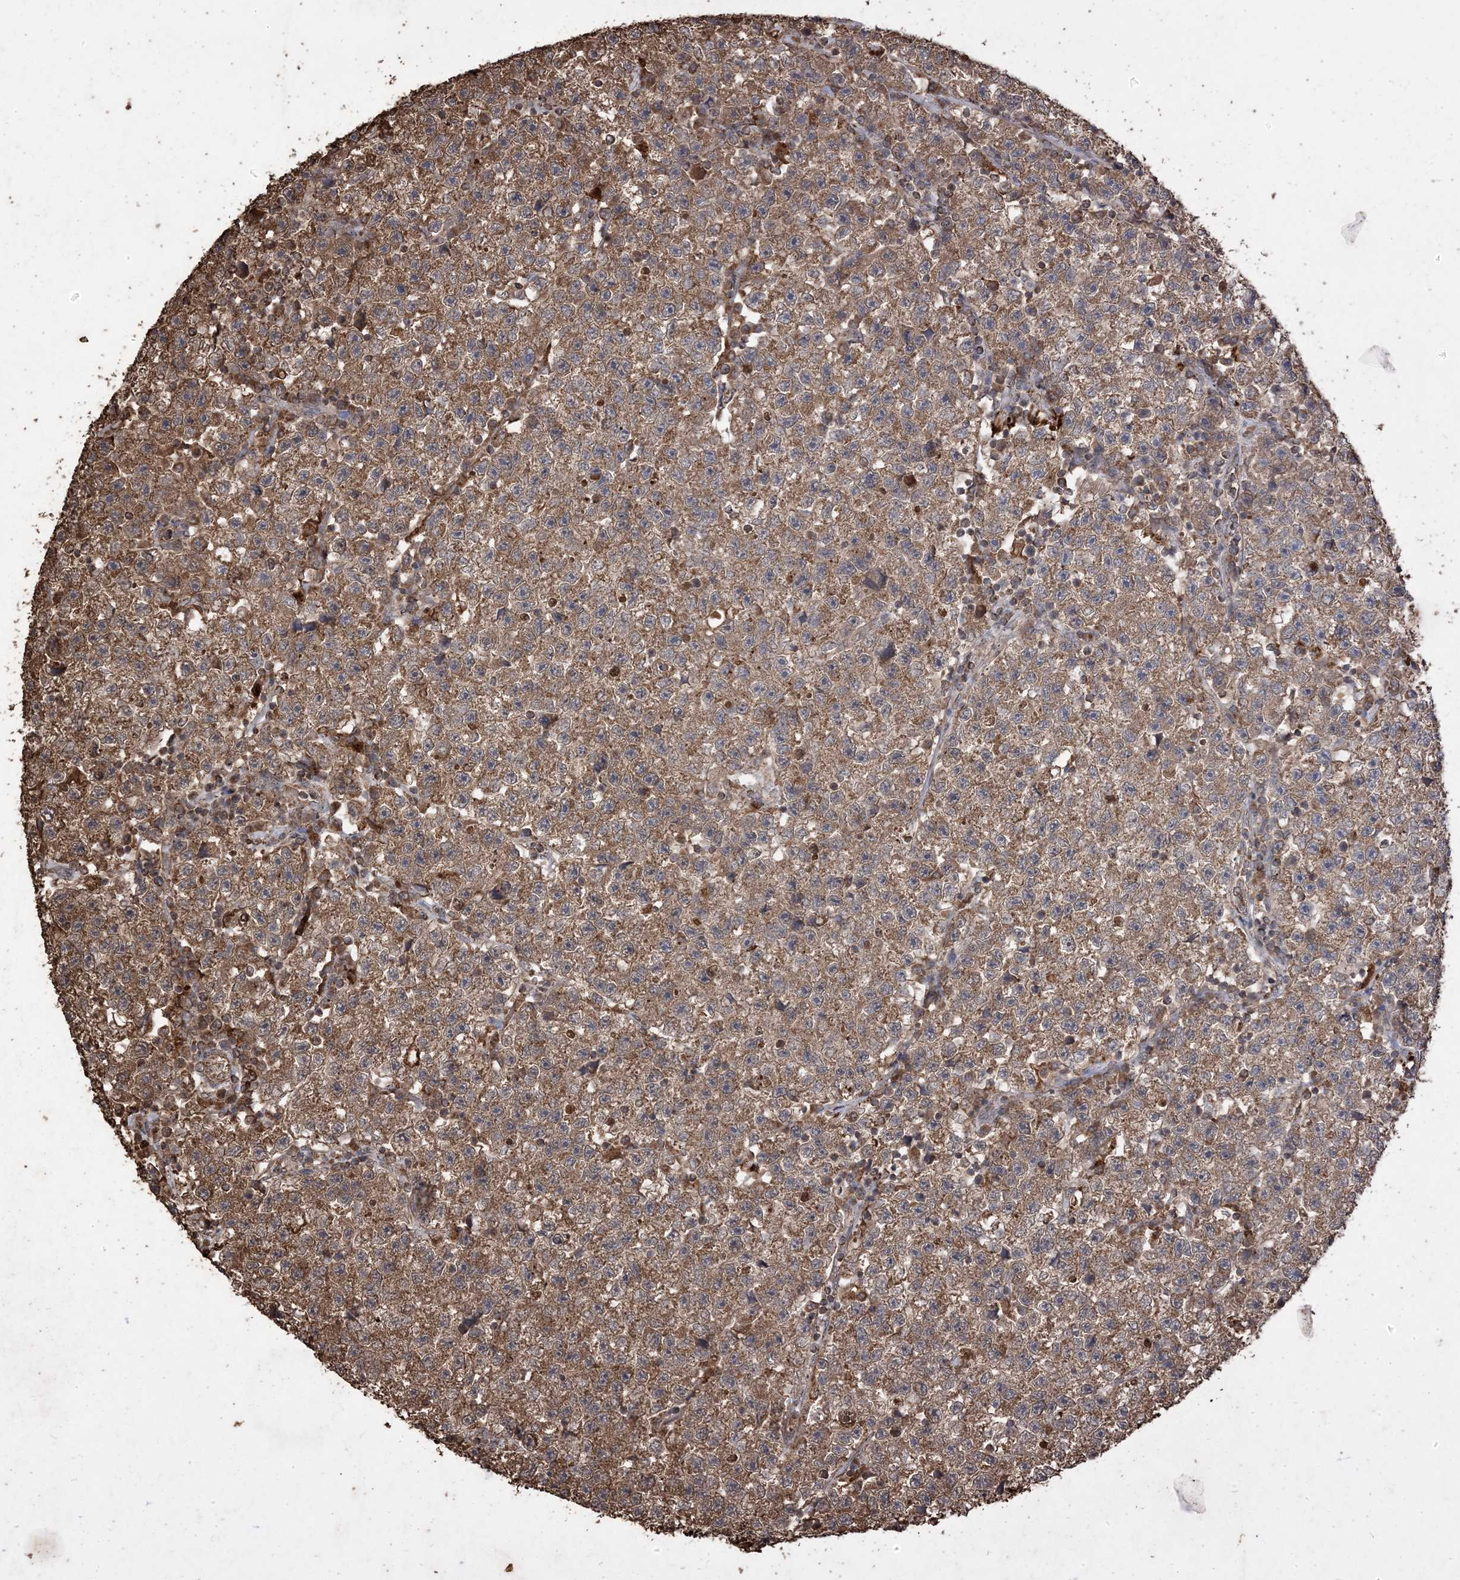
{"staining": {"intensity": "moderate", "quantity": ">75%", "location": "cytoplasmic/membranous"}, "tissue": "testis cancer", "cell_type": "Tumor cells", "image_type": "cancer", "snomed": [{"axis": "morphology", "description": "Seminoma, NOS"}, {"axis": "topography", "description": "Testis"}], "caption": "Immunohistochemical staining of human seminoma (testis) shows medium levels of moderate cytoplasmic/membranous expression in approximately >75% of tumor cells.", "gene": "HPS4", "patient": {"sex": "male", "age": 22}}